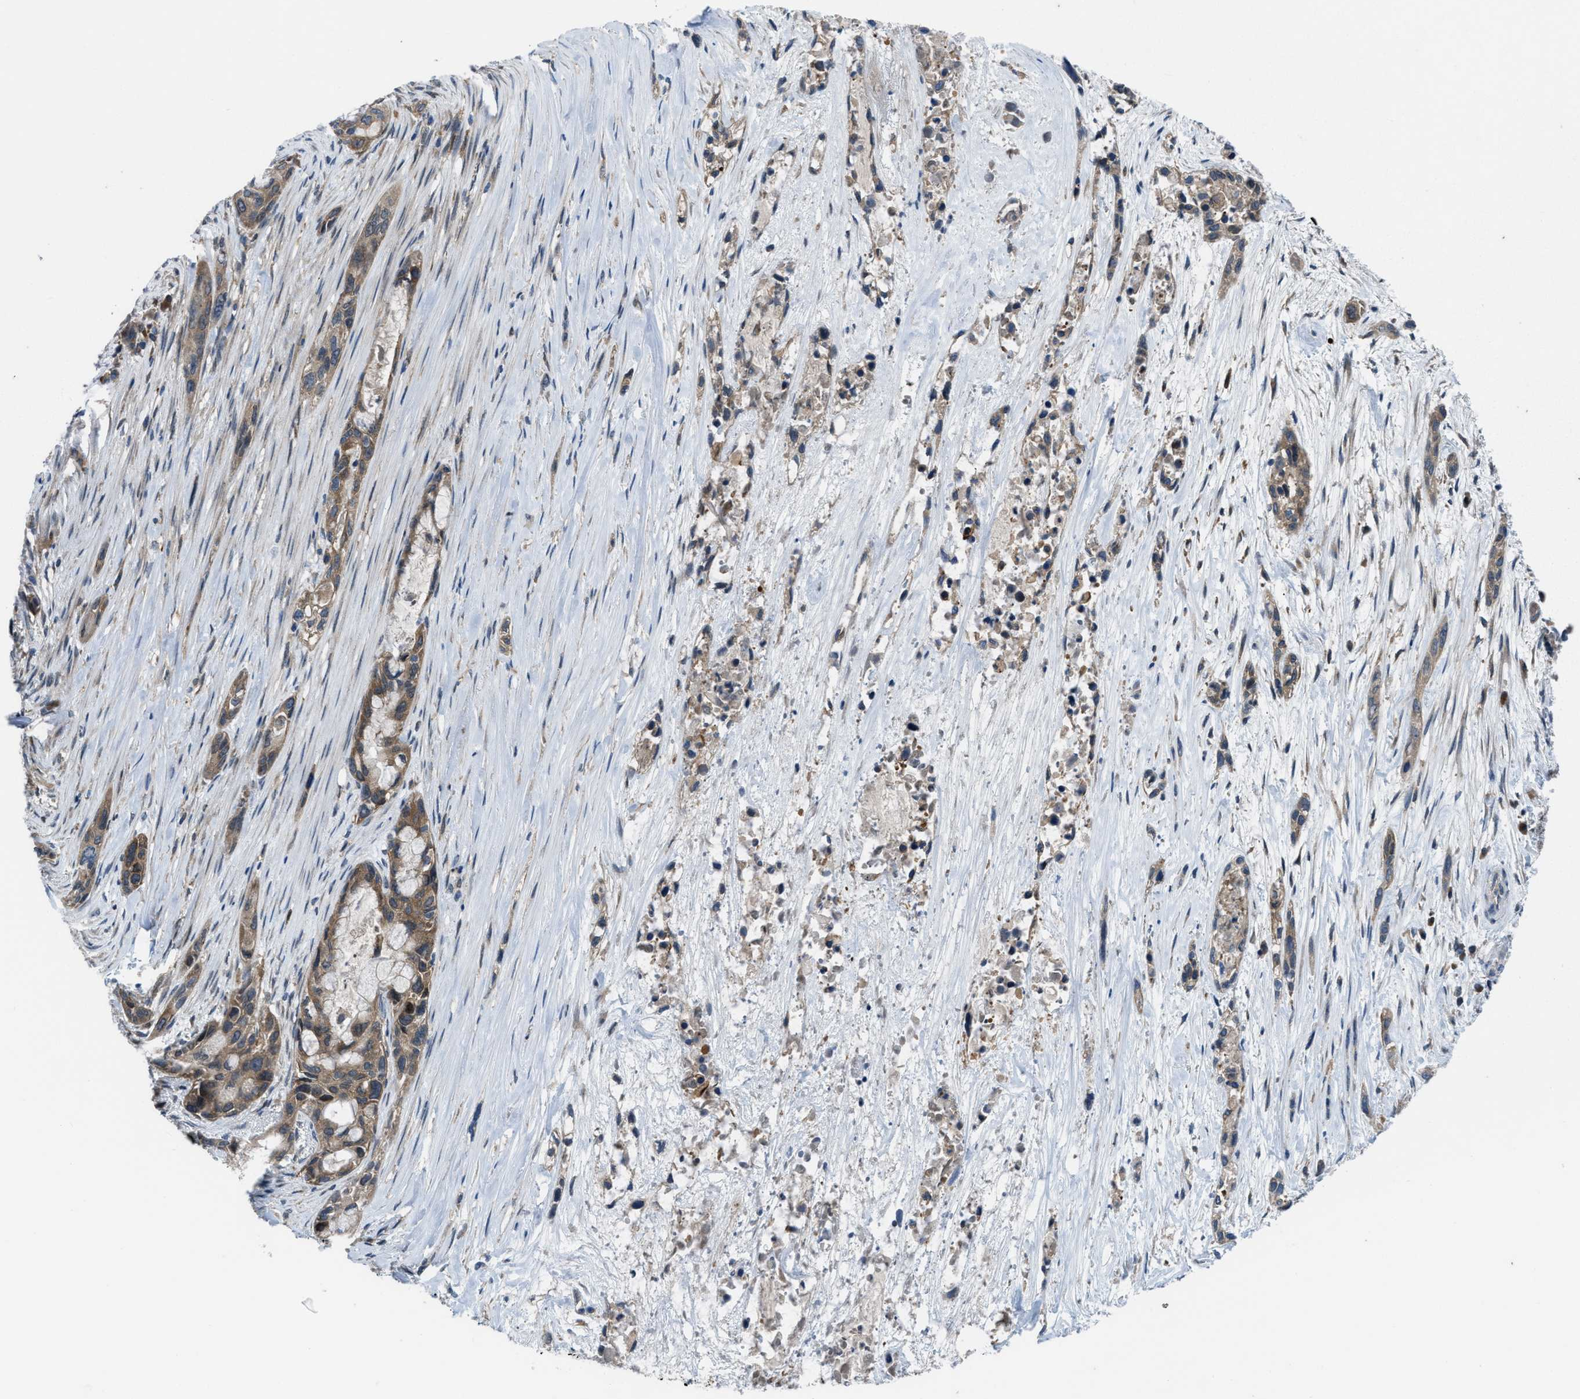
{"staining": {"intensity": "moderate", "quantity": ">75%", "location": "cytoplasmic/membranous"}, "tissue": "pancreatic cancer", "cell_type": "Tumor cells", "image_type": "cancer", "snomed": [{"axis": "morphology", "description": "Adenocarcinoma, NOS"}, {"axis": "topography", "description": "Pancreas"}], "caption": "Immunohistochemical staining of human pancreatic cancer (adenocarcinoma) shows medium levels of moderate cytoplasmic/membranous protein positivity in approximately >75% of tumor cells. (DAB = brown stain, brightfield microscopy at high magnification).", "gene": "BAZ2B", "patient": {"sex": "male", "age": 53}}